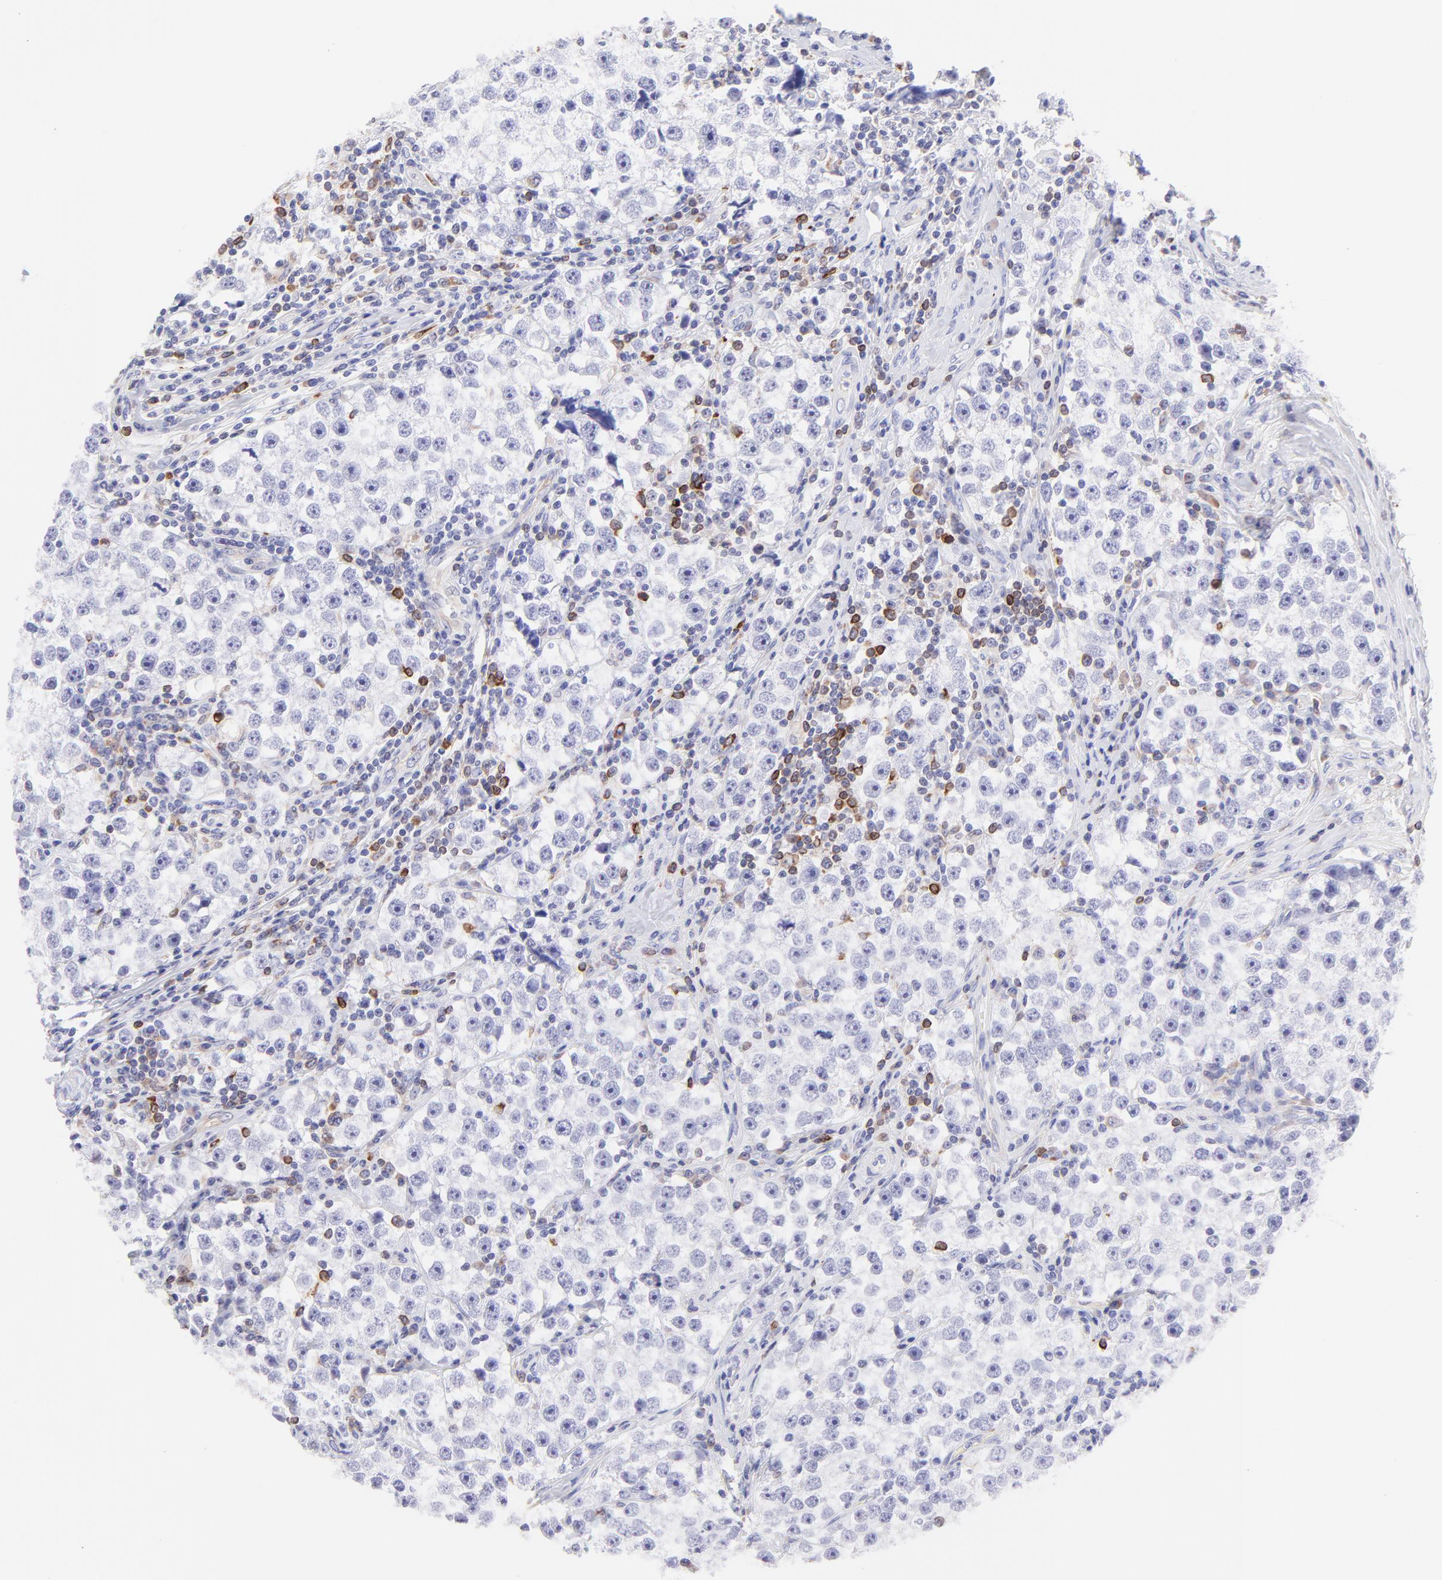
{"staining": {"intensity": "negative", "quantity": "none", "location": "none"}, "tissue": "testis cancer", "cell_type": "Tumor cells", "image_type": "cancer", "snomed": [{"axis": "morphology", "description": "Seminoma, NOS"}, {"axis": "topography", "description": "Testis"}], "caption": "The immunohistochemistry photomicrograph has no significant staining in tumor cells of testis cancer (seminoma) tissue.", "gene": "IRAG2", "patient": {"sex": "male", "age": 32}}